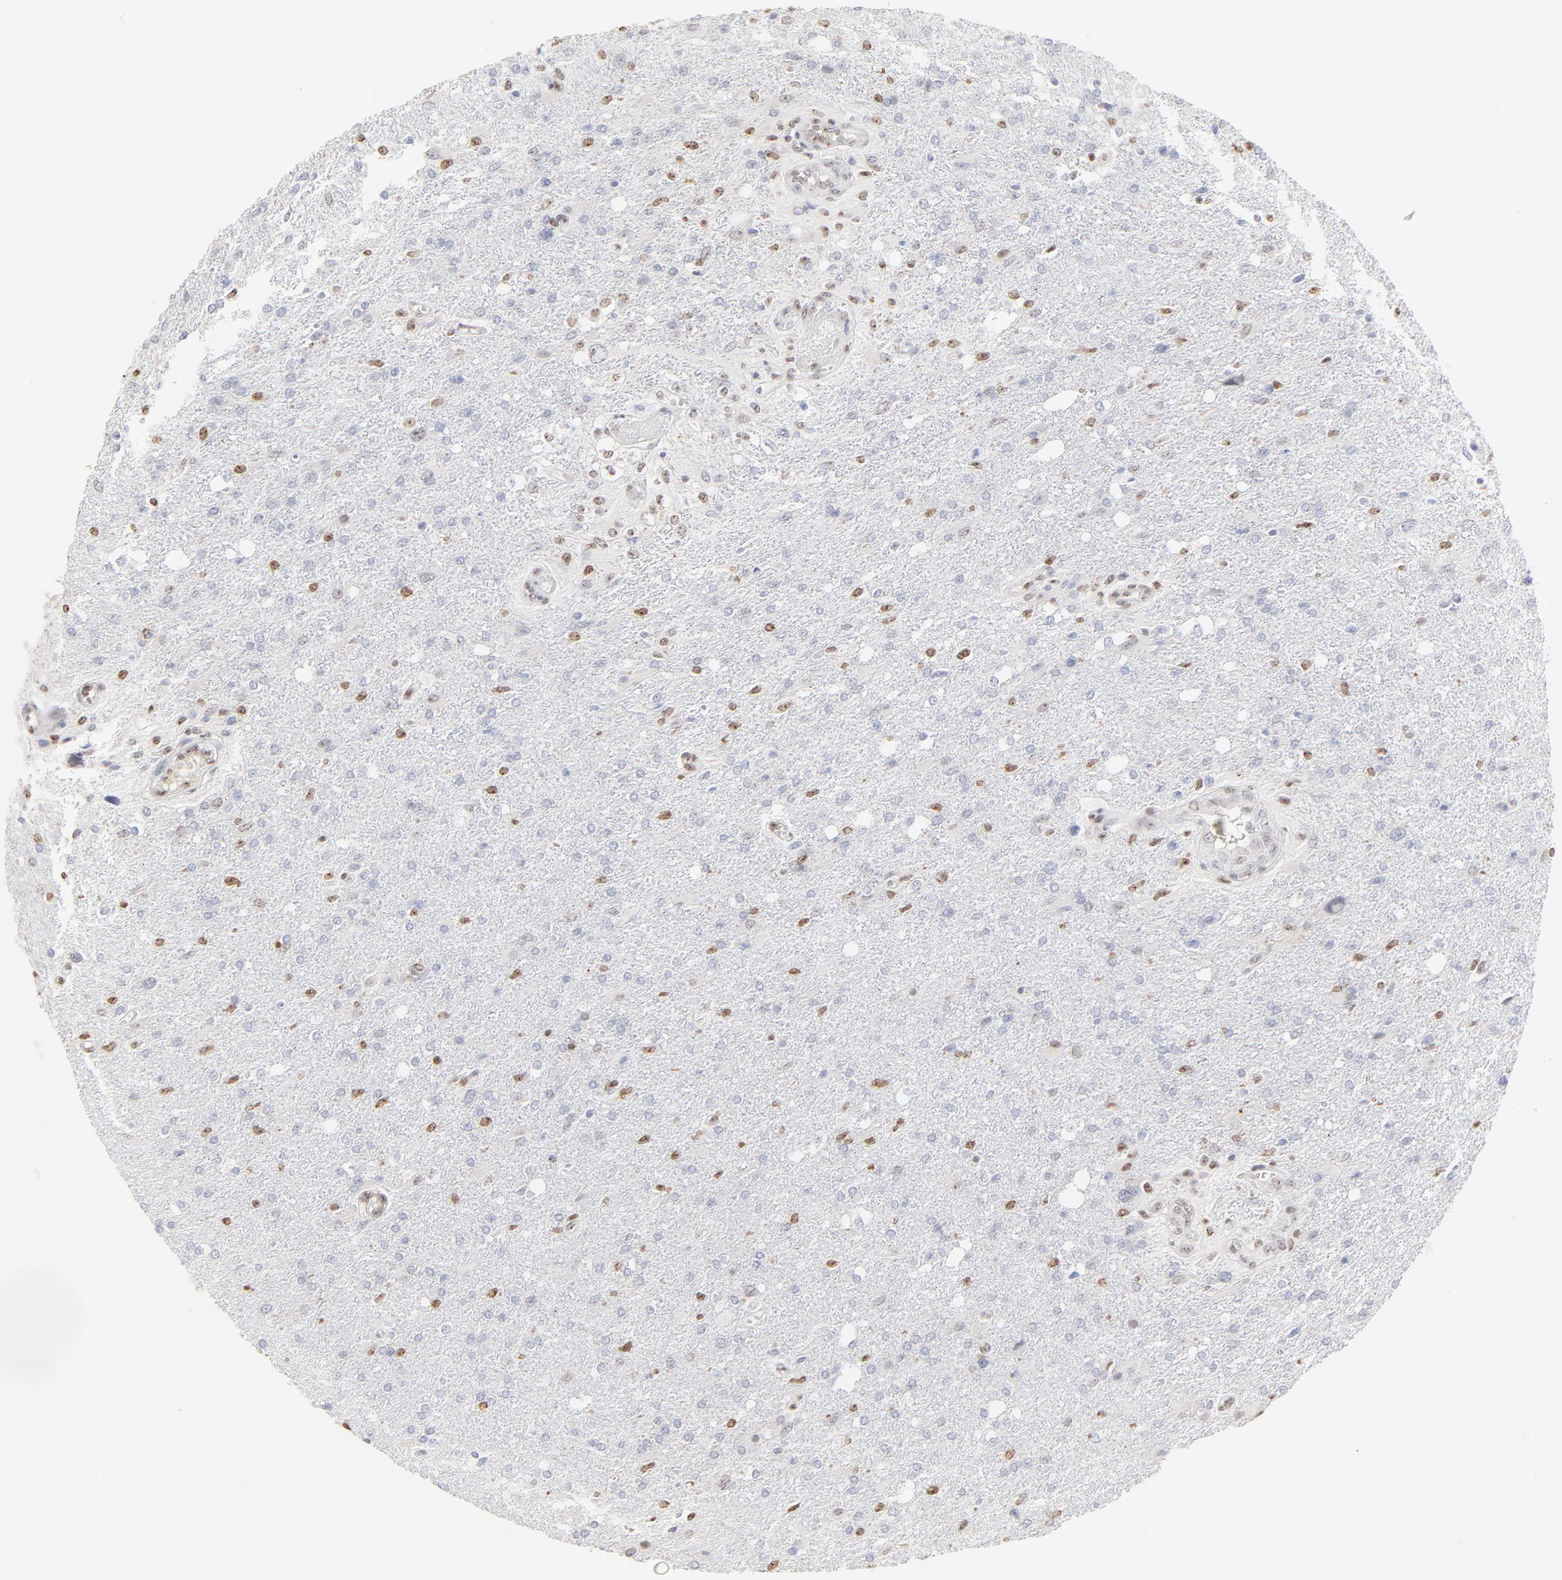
{"staining": {"intensity": "moderate", "quantity": "25%-75%", "location": "nuclear"}, "tissue": "glioma", "cell_type": "Tumor cells", "image_type": "cancer", "snomed": [{"axis": "morphology", "description": "Glioma, malignant, High grade"}, {"axis": "topography", "description": "Cerebral cortex"}], "caption": "Human malignant high-grade glioma stained with a protein marker demonstrates moderate staining in tumor cells.", "gene": "NFIL3", "patient": {"sex": "male", "age": 76}}